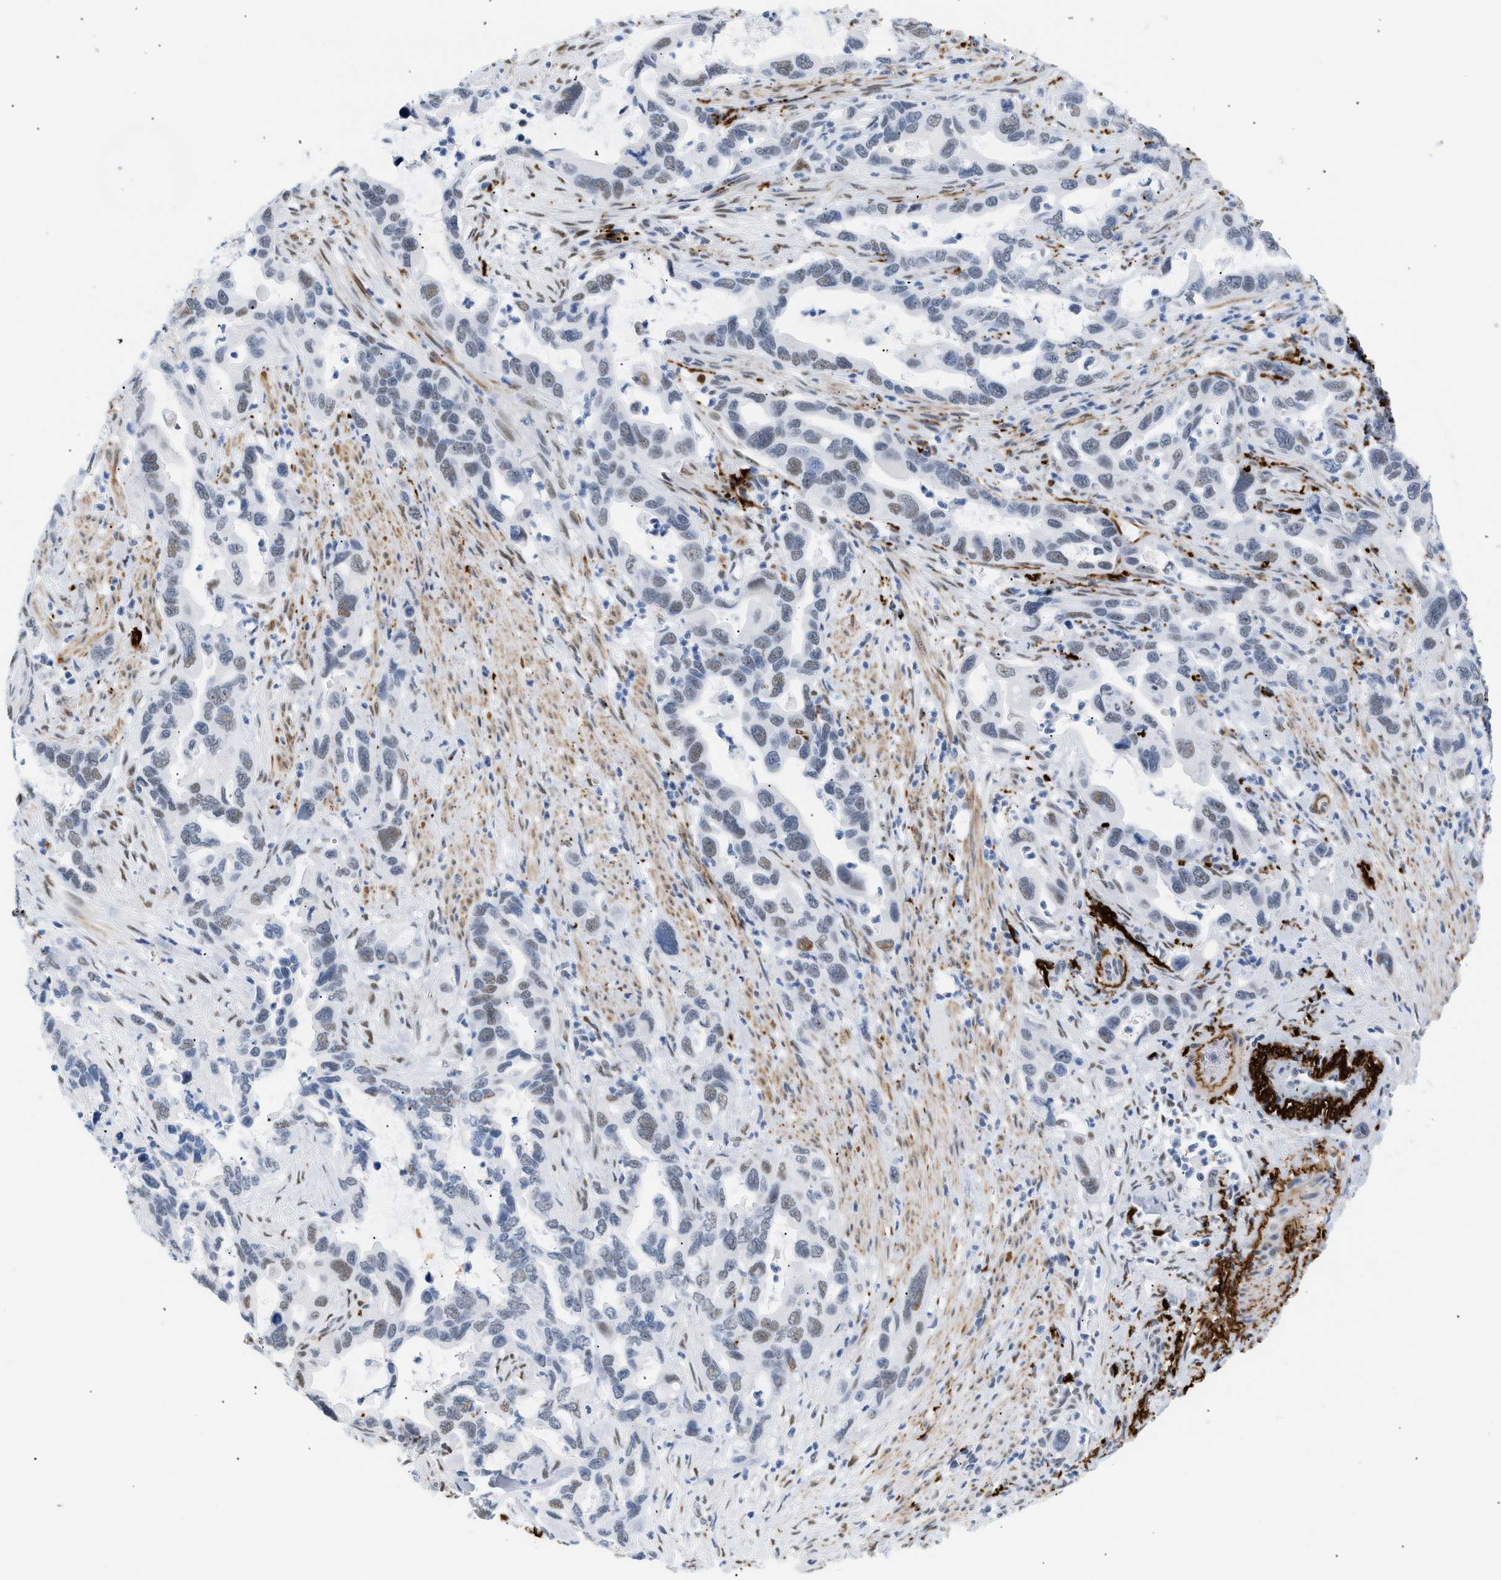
{"staining": {"intensity": "weak", "quantity": "25%-75%", "location": "nuclear"}, "tissue": "pancreatic cancer", "cell_type": "Tumor cells", "image_type": "cancer", "snomed": [{"axis": "morphology", "description": "Adenocarcinoma, NOS"}, {"axis": "topography", "description": "Pancreas"}], "caption": "Human pancreatic adenocarcinoma stained with a brown dye exhibits weak nuclear positive positivity in approximately 25%-75% of tumor cells.", "gene": "ELN", "patient": {"sex": "female", "age": 70}}